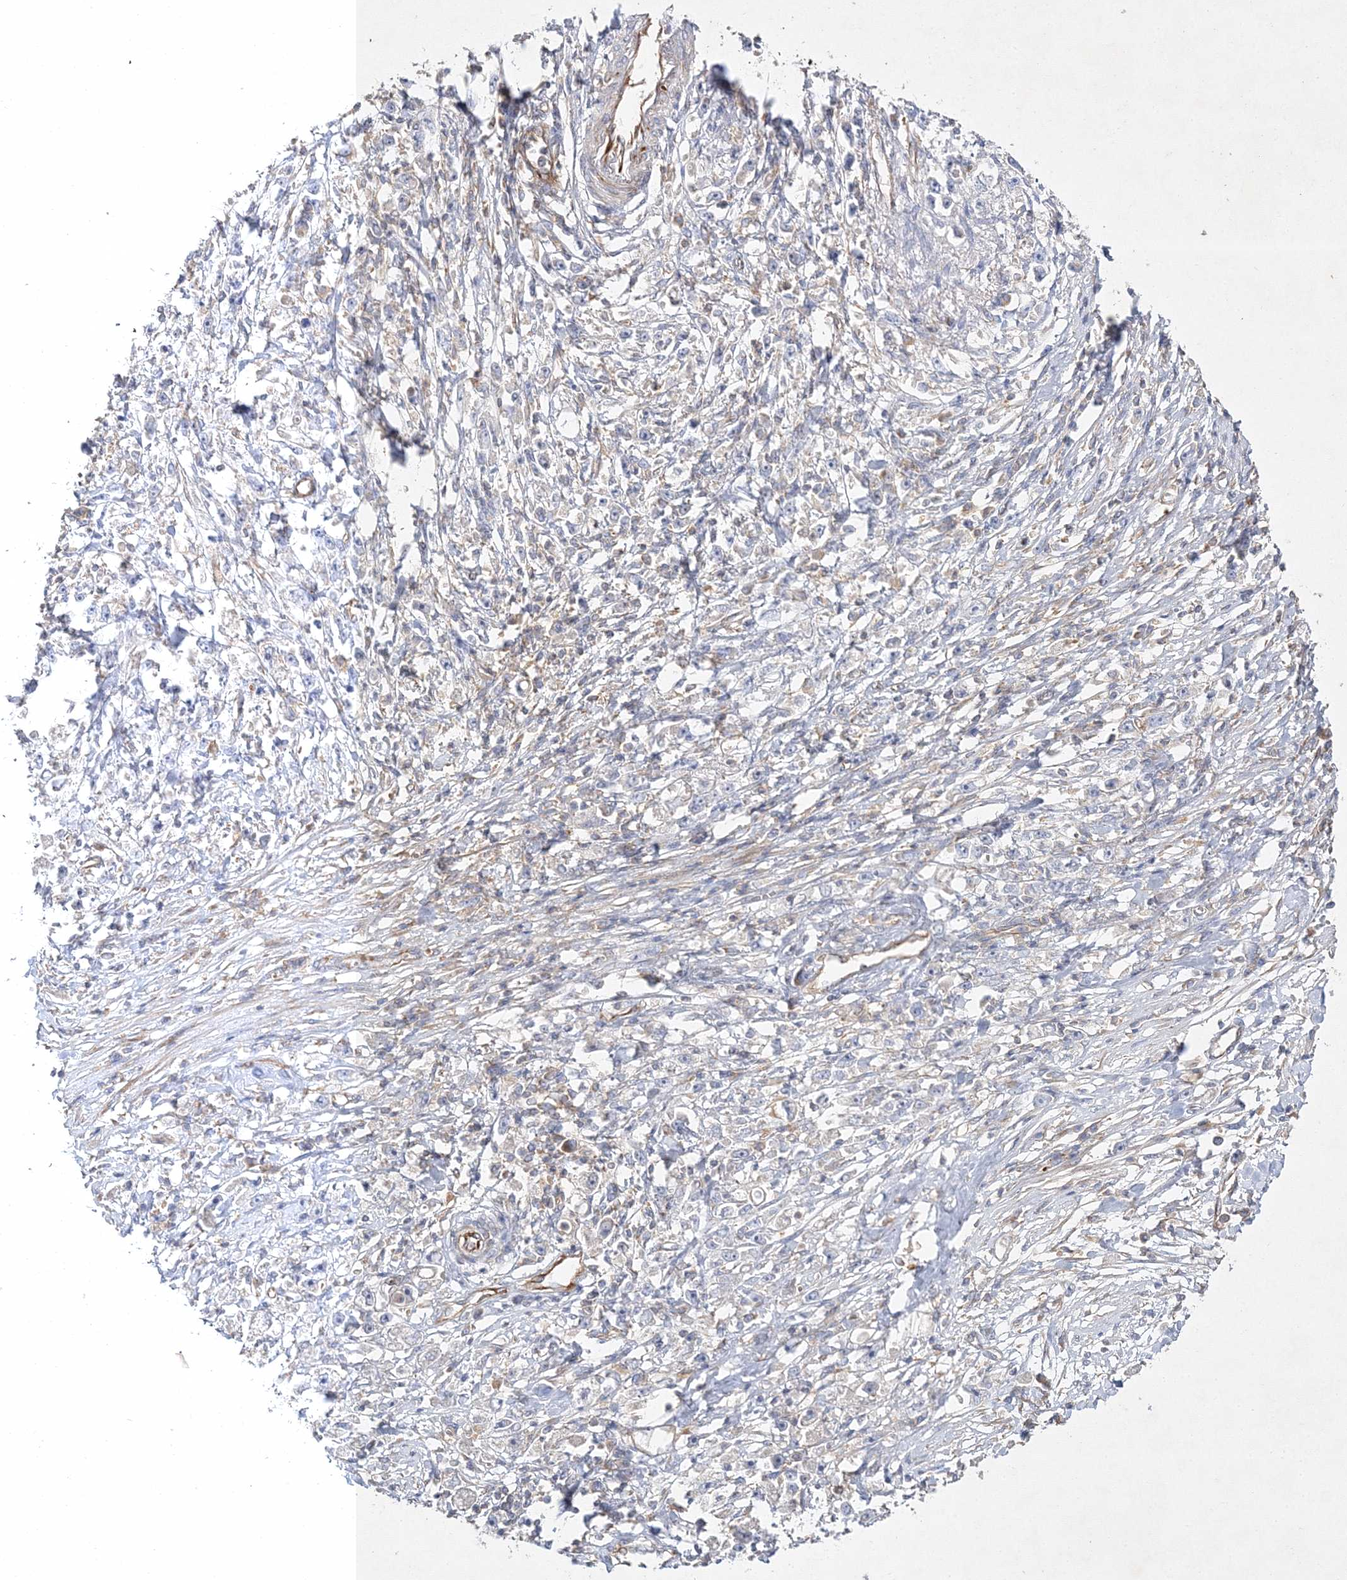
{"staining": {"intensity": "negative", "quantity": "none", "location": "none"}, "tissue": "stomach cancer", "cell_type": "Tumor cells", "image_type": "cancer", "snomed": [{"axis": "morphology", "description": "Adenocarcinoma, NOS"}, {"axis": "topography", "description": "Stomach"}], "caption": "Human adenocarcinoma (stomach) stained for a protein using immunohistochemistry displays no positivity in tumor cells.", "gene": "WDR37", "patient": {"sex": "female", "age": 59}}